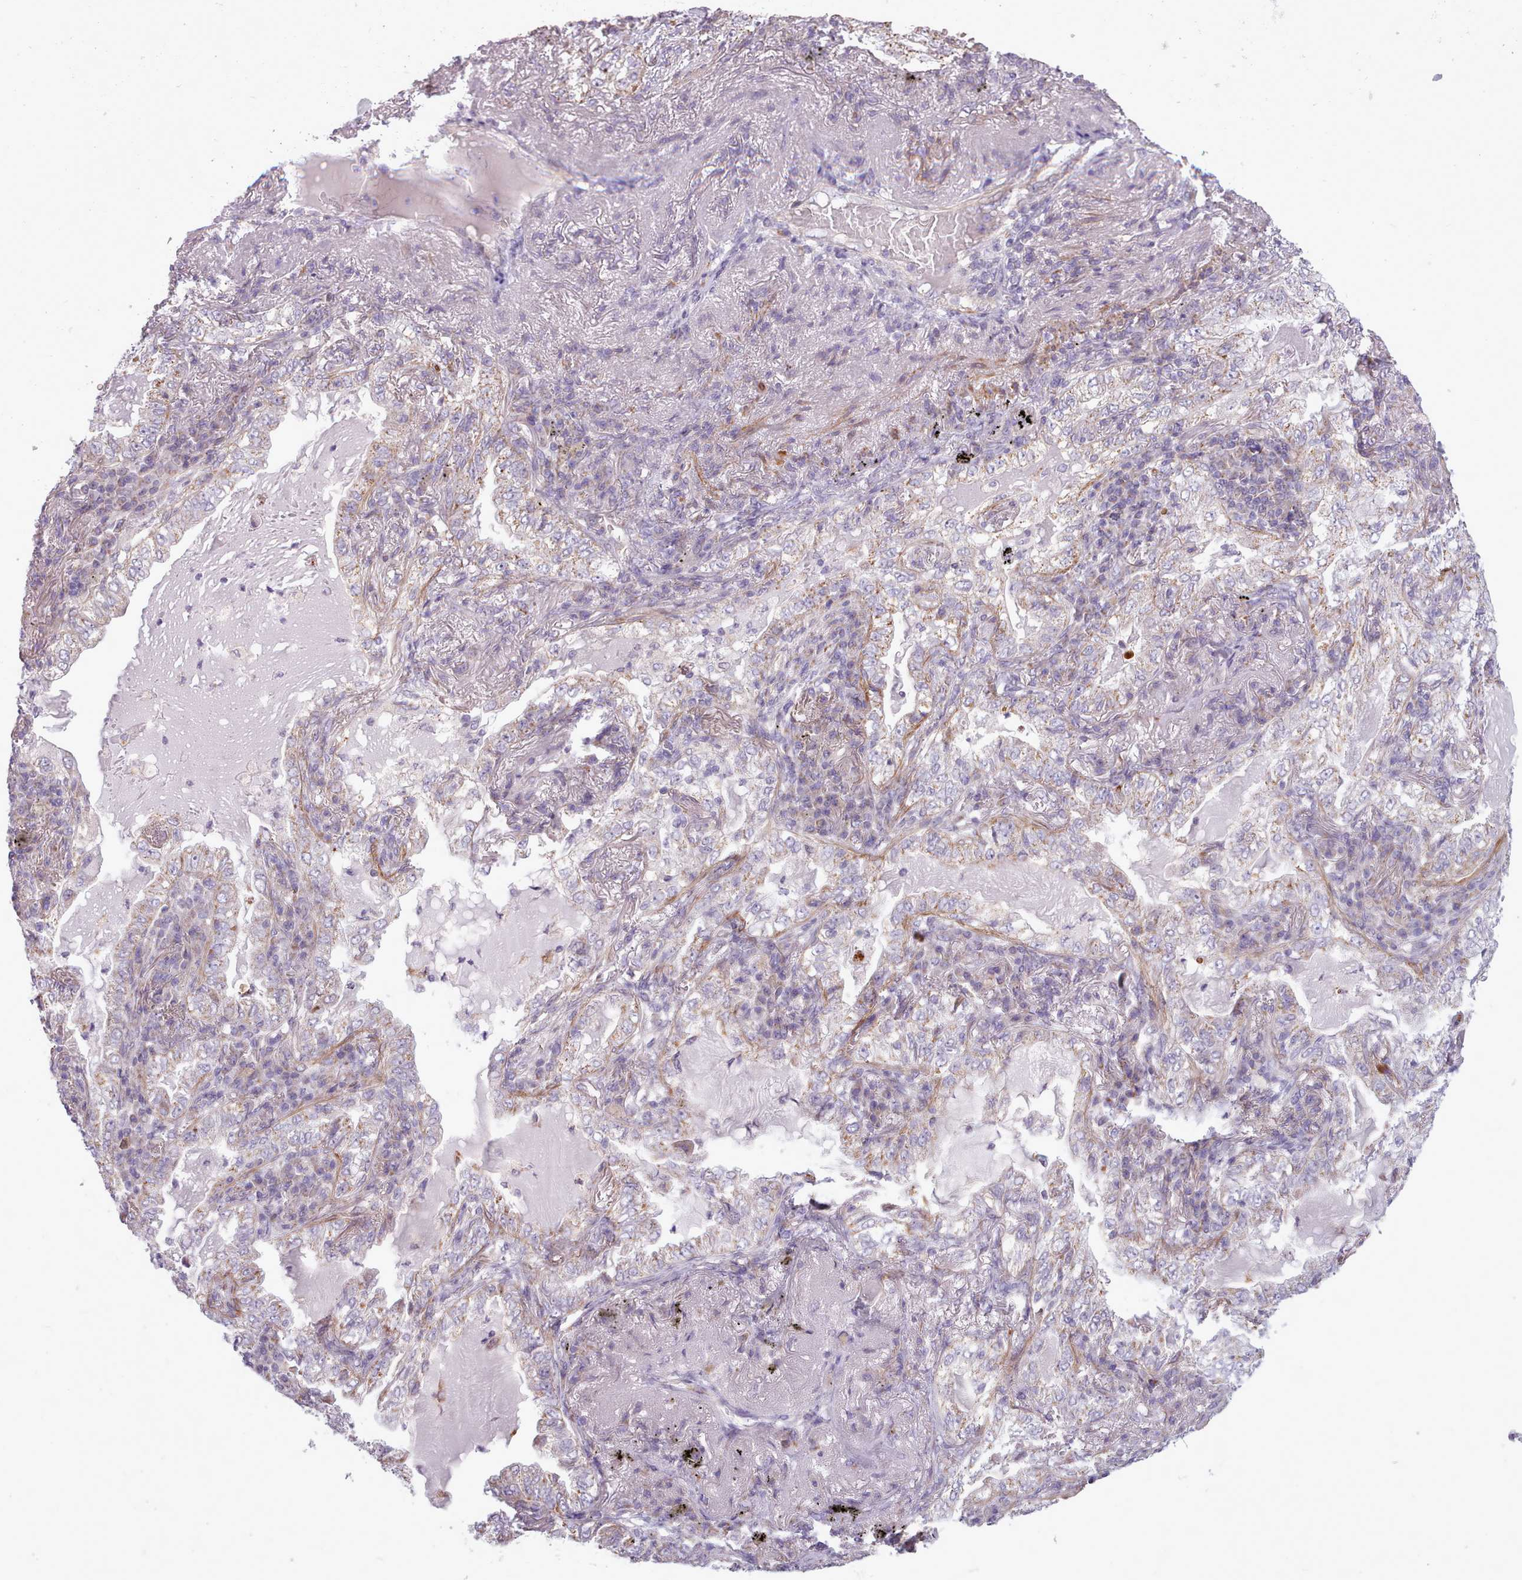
{"staining": {"intensity": "negative", "quantity": "none", "location": "none"}, "tissue": "lung cancer", "cell_type": "Tumor cells", "image_type": "cancer", "snomed": [{"axis": "morphology", "description": "Adenocarcinoma, NOS"}, {"axis": "topography", "description": "Lung"}], "caption": "A photomicrograph of human lung adenocarcinoma is negative for staining in tumor cells.", "gene": "AVL9", "patient": {"sex": "female", "age": 73}}